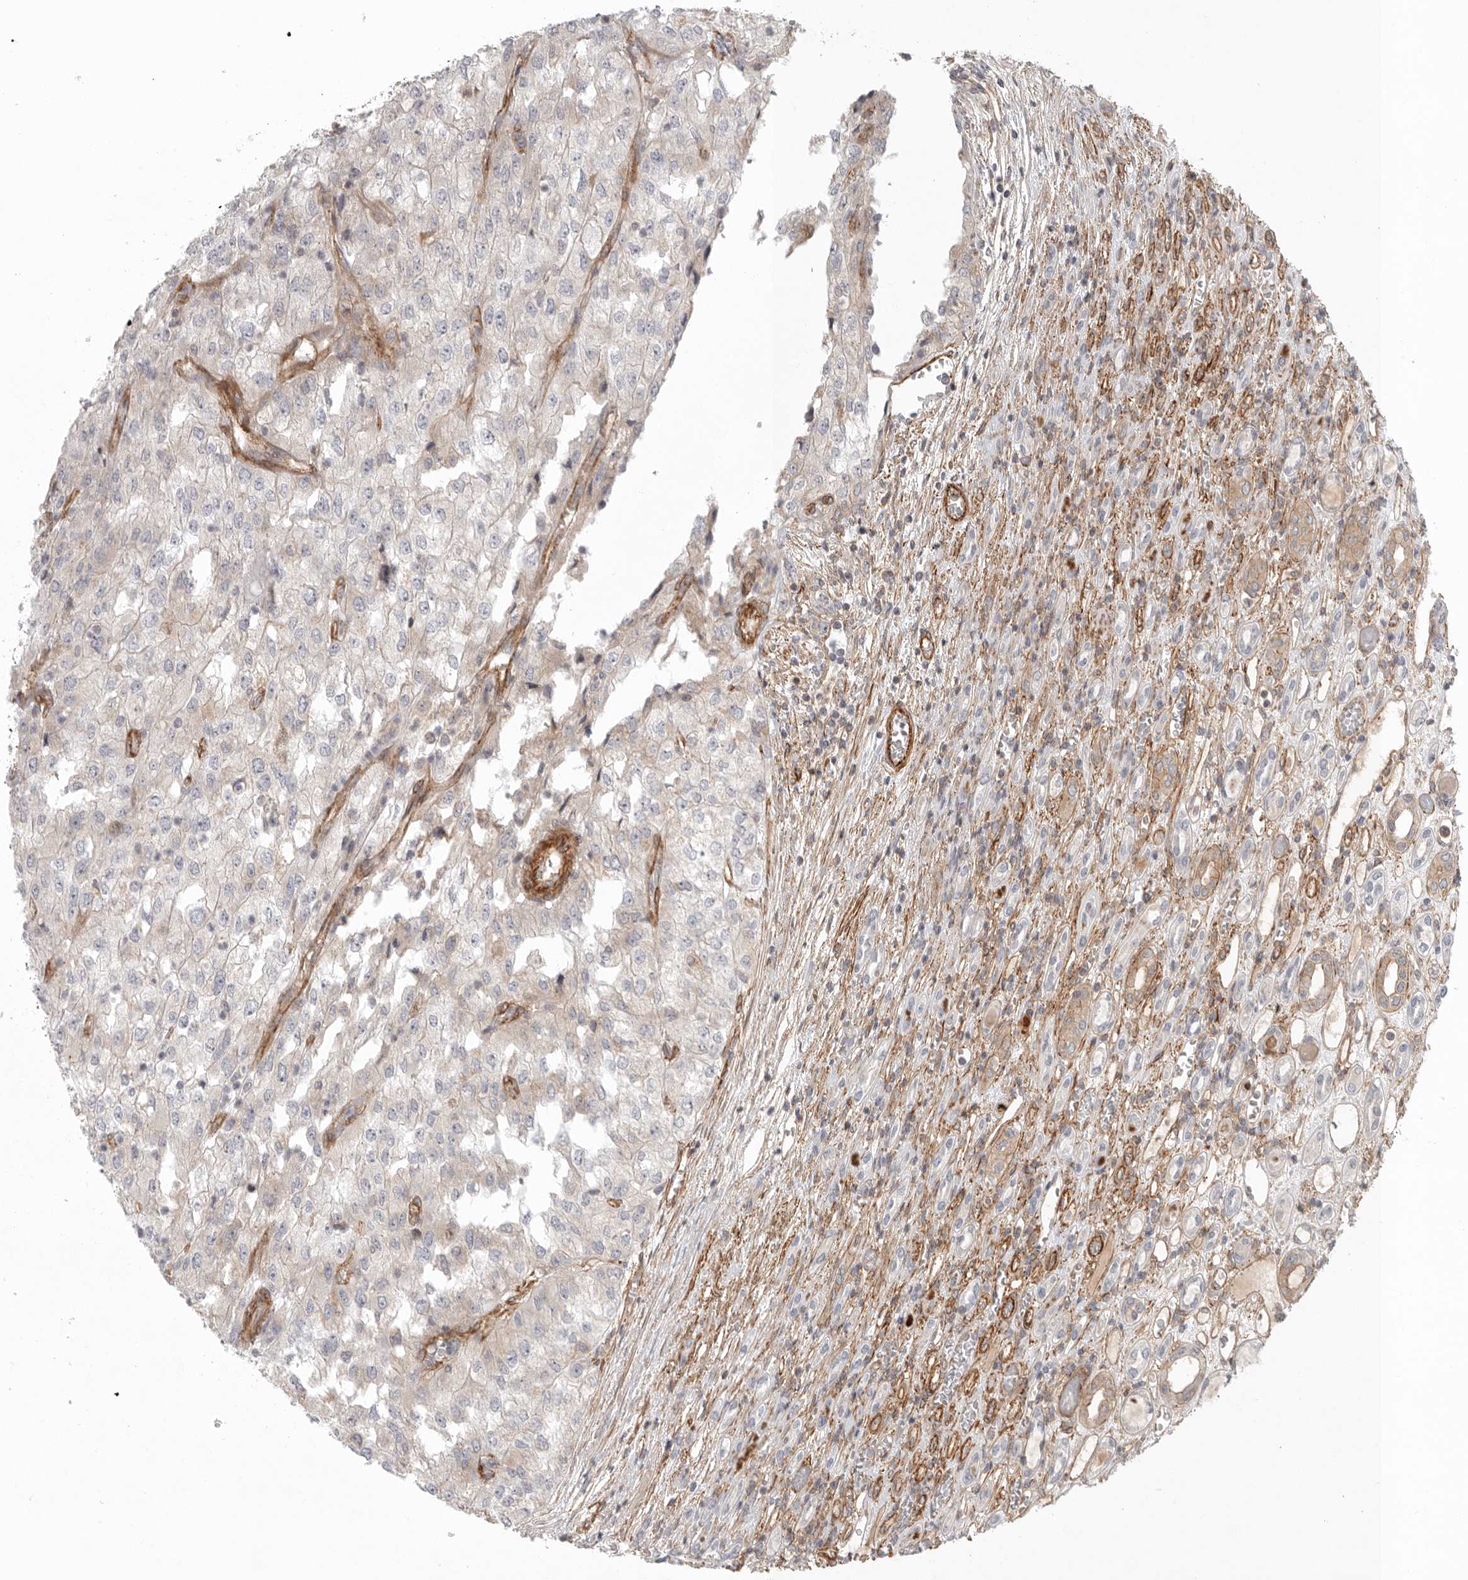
{"staining": {"intensity": "negative", "quantity": "none", "location": "none"}, "tissue": "renal cancer", "cell_type": "Tumor cells", "image_type": "cancer", "snomed": [{"axis": "morphology", "description": "Adenocarcinoma, NOS"}, {"axis": "topography", "description": "Kidney"}], "caption": "The photomicrograph exhibits no significant expression in tumor cells of adenocarcinoma (renal). (DAB (3,3'-diaminobenzidine) immunohistochemistry (IHC) with hematoxylin counter stain).", "gene": "LONRF1", "patient": {"sex": "female", "age": 54}}